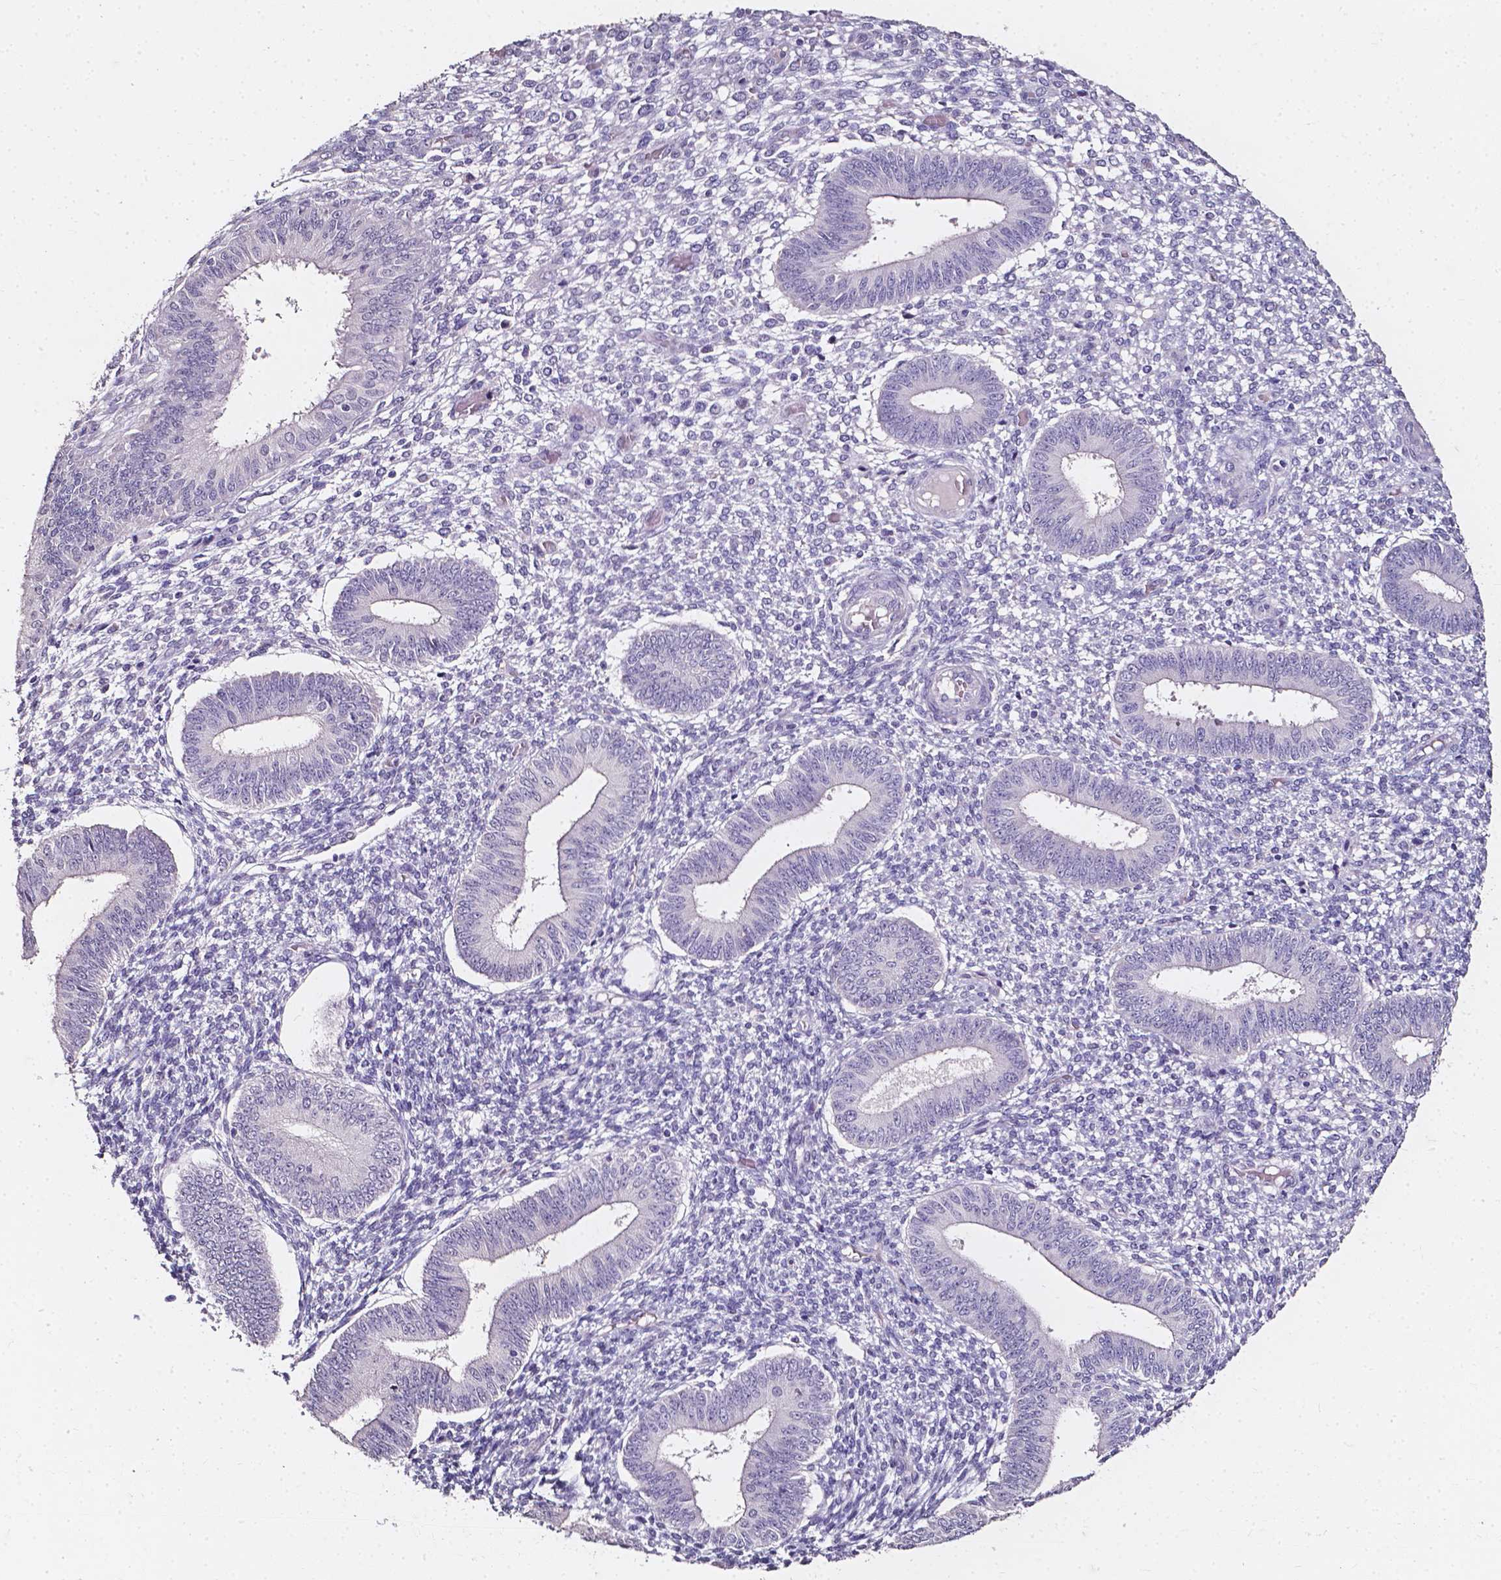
{"staining": {"intensity": "negative", "quantity": "none", "location": "none"}, "tissue": "endometrium", "cell_type": "Cells in endometrial stroma", "image_type": "normal", "snomed": [{"axis": "morphology", "description": "Normal tissue, NOS"}, {"axis": "topography", "description": "Endometrium"}], "caption": "Immunohistochemistry (IHC) image of benign endometrium: human endometrium stained with DAB (3,3'-diaminobenzidine) exhibits no significant protein staining in cells in endometrial stroma. (DAB (3,3'-diaminobenzidine) immunohistochemistry (IHC) visualized using brightfield microscopy, high magnification).", "gene": "AKR1B10", "patient": {"sex": "female", "age": 42}}